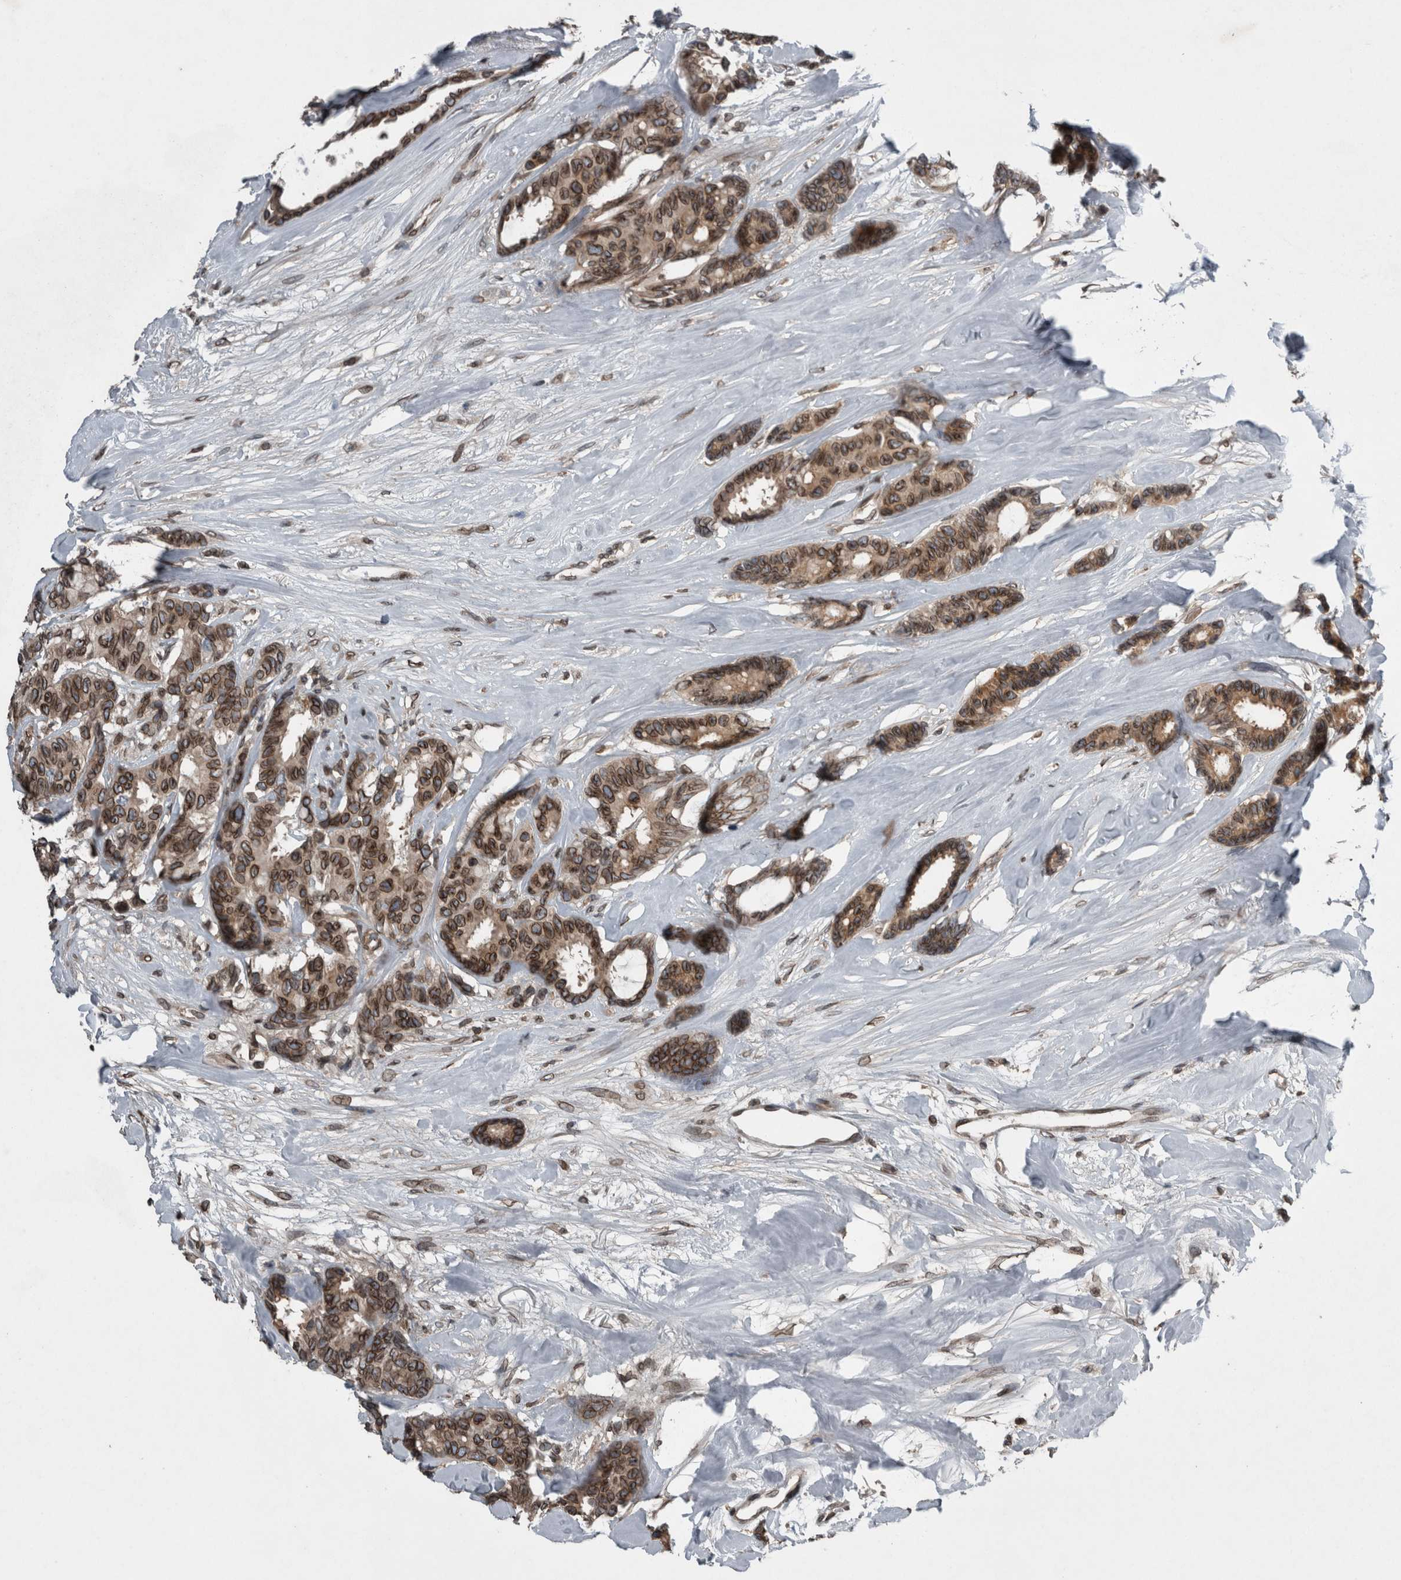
{"staining": {"intensity": "moderate", "quantity": ">75%", "location": "cytoplasmic/membranous,nuclear"}, "tissue": "breast cancer", "cell_type": "Tumor cells", "image_type": "cancer", "snomed": [{"axis": "morphology", "description": "Duct carcinoma"}, {"axis": "topography", "description": "Breast"}], "caption": "An immunohistochemistry histopathology image of neoplastic tissue is shown. Protein staining in brown labels moderate cytoplasmic/membranous and nuclear positivity in breast intraductal carcinoma within tumor cells.", "gene": "RANBP2", "patient": {"sex": "female", "age": 87}}